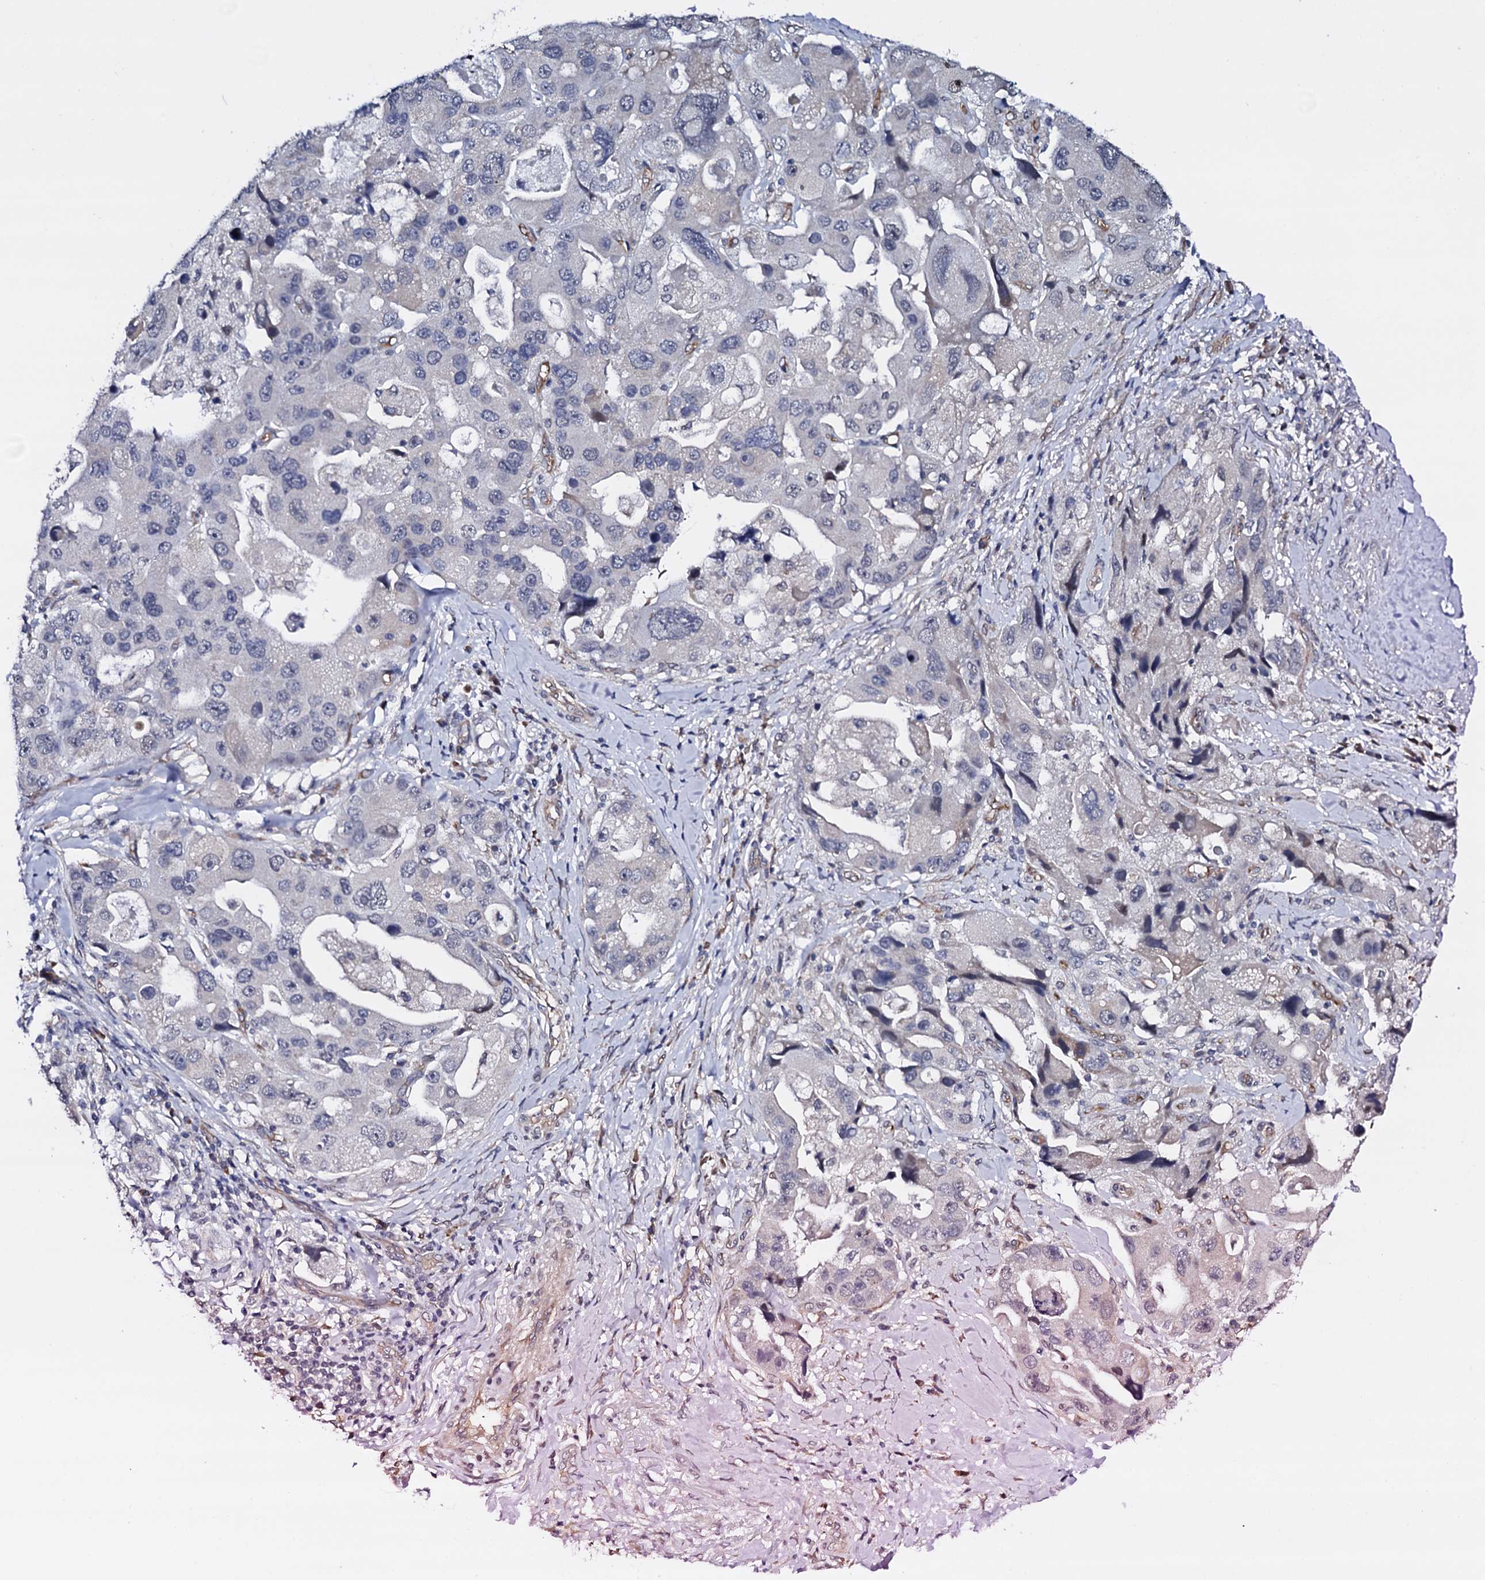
{"staining": {"intensity": "negative", "quantity": "none", "location": "none"}, "tissue": "lung cancer", "cell_type": "Tumor cells", "image_type": "cancer", "snomed": [{"axis": "morphology", "description": "Adenocarcinoma, NOS"}, {"axis": "topography", "description": "Lung"}], "caption": "Immunohistochemical staining of human lung cancer demonstrates no significant expression in tumor cells.", "gene": "GAREM1", "patient": {"sex": "female", "age": 54}}